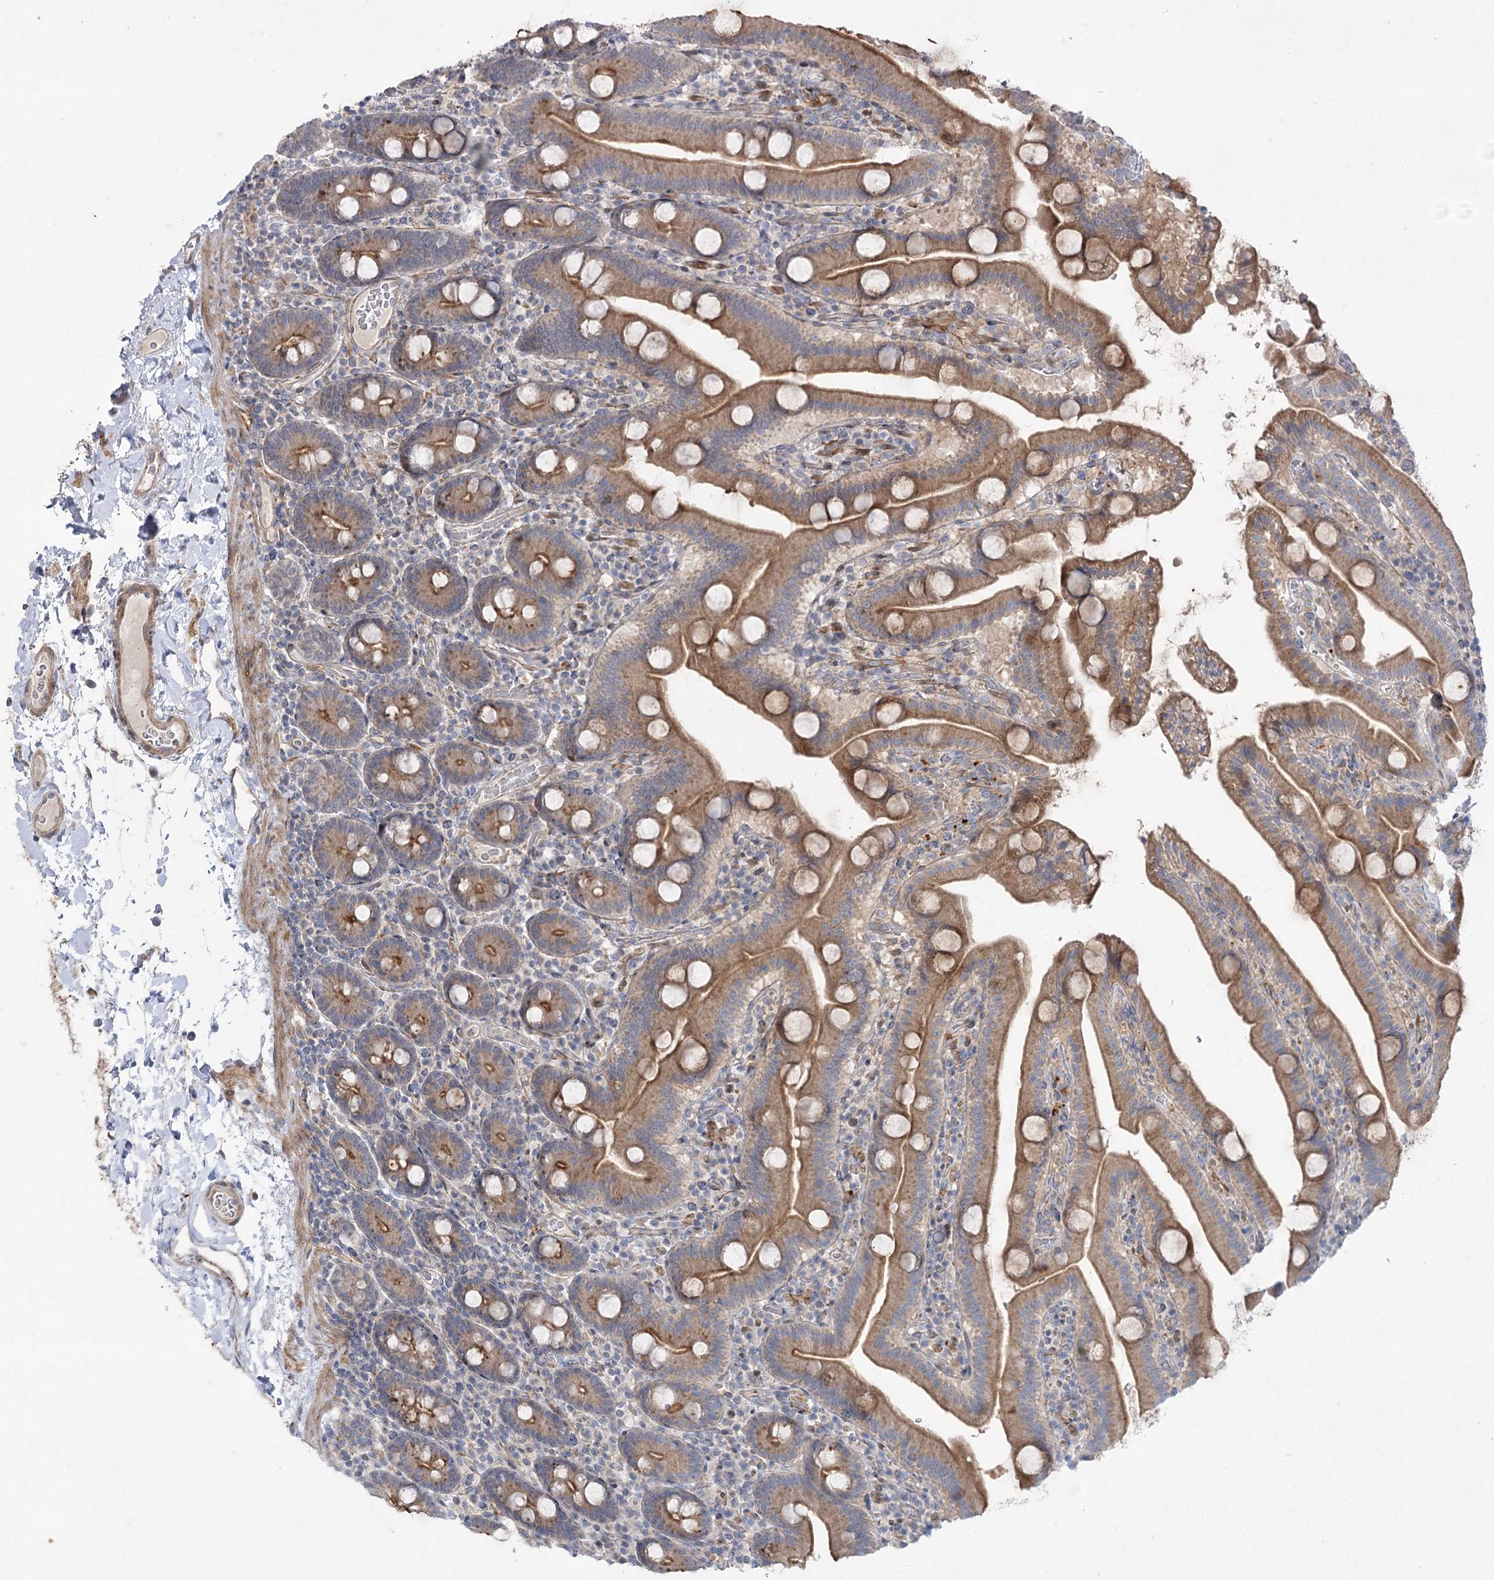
{"staining": {"intensity": "moderate", "quantity": ">75%", "location": "cytoplasmic/membranous"}, "tissue": "duodenum", "cell_type": "Glandular cells", "image_type": "normal", "snomed": [{"axis": "morphology", "description": "Normal tissue, NOS"}, {"axis": "topography", "description": "Duodenum"}], "caption": "Immunohistochemical staining of normal human duodenum reveals moderate cytoplasmic/membranous protein staining in about >75% of glandular cells.", "gene": "SH3BP5L", "patient": {"sex": "male", "age": 55}}